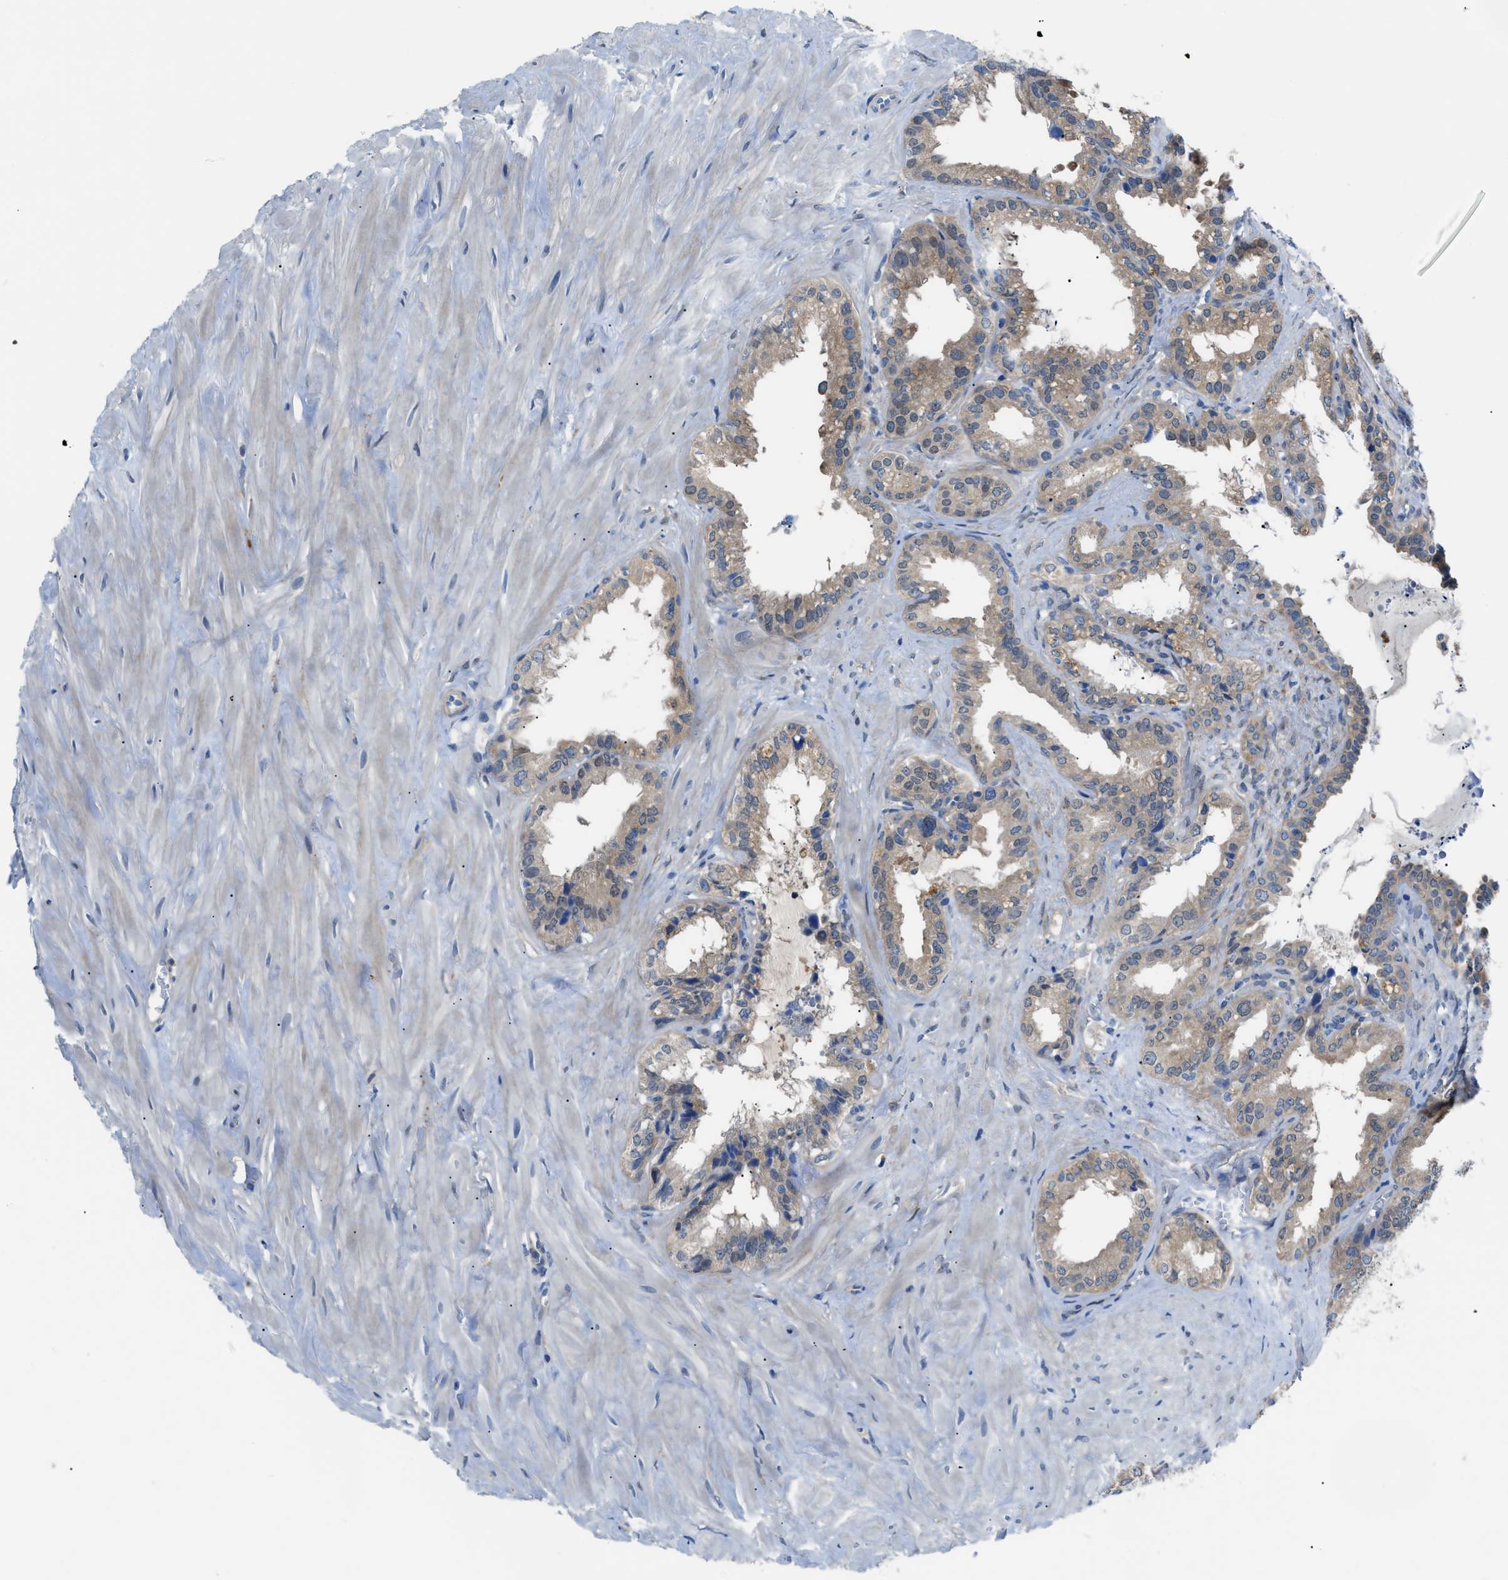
{"staining": {"intensity": "moderate", "quantity": ">75%", "location": "cytoplasmic/membranous"}, "tissue": "seminal vesicle", "cell_type": "Glandular cells", "image_type": "normal", "snomed": [{"axis": "morphology", "description": "Normal tissue, NOS"}, {"axis": "topography", "description": "Seminal veicle"}], "caption": "The image displays immunohistochemical staining of unremarkable seminal vesicle. There is moderate cytoplasmic/membranous expression is seen in about >75% of glandular cells.", "gene": "TMEM45B", "patient": {"sex": "male", "age": 64}}